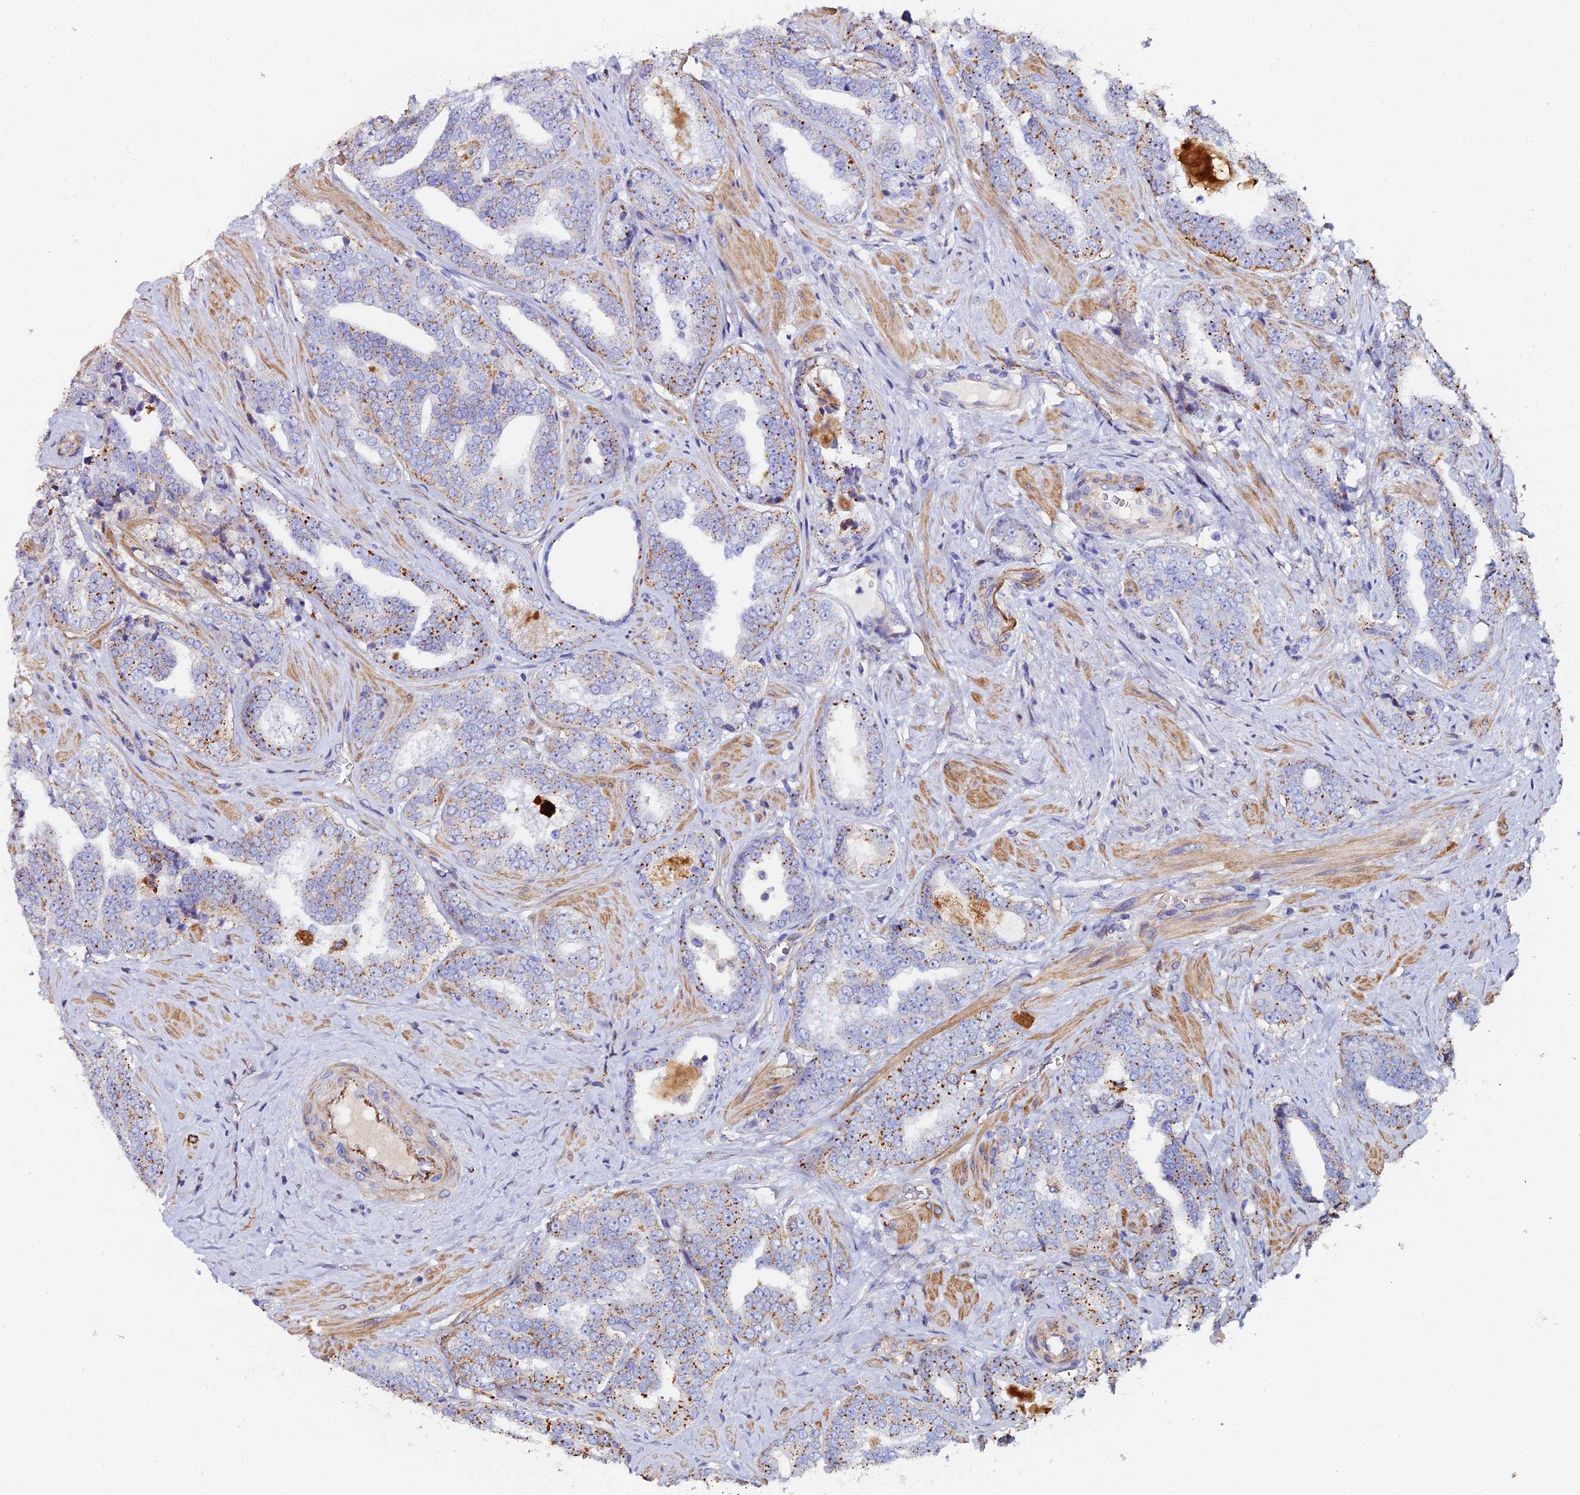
{"staining": {"intensity": "moderate", "quantity": "25%-75%", "location": "cytoplasmic/membranous"}, "tissue": "prostate cancer", "cell_type": "Tumor cells", "image_type": "cancer", "snomed": [{"axis": "morphology", "description": "Adenocarcinoma, High grade"}, {"axis": "topography", "description": "Prostate"}], "caption": "DAB (3,3'-diaminobenzidine) immunohistochemical staining of human prostate cancer (high-grade adenocarcinoma) exhibits moderate cytoplasmic/membranous protein positivity in approximately 25%-75% of tumor cells.", "gene": "C6", "patient": {"sex": "male", "age": 67}}